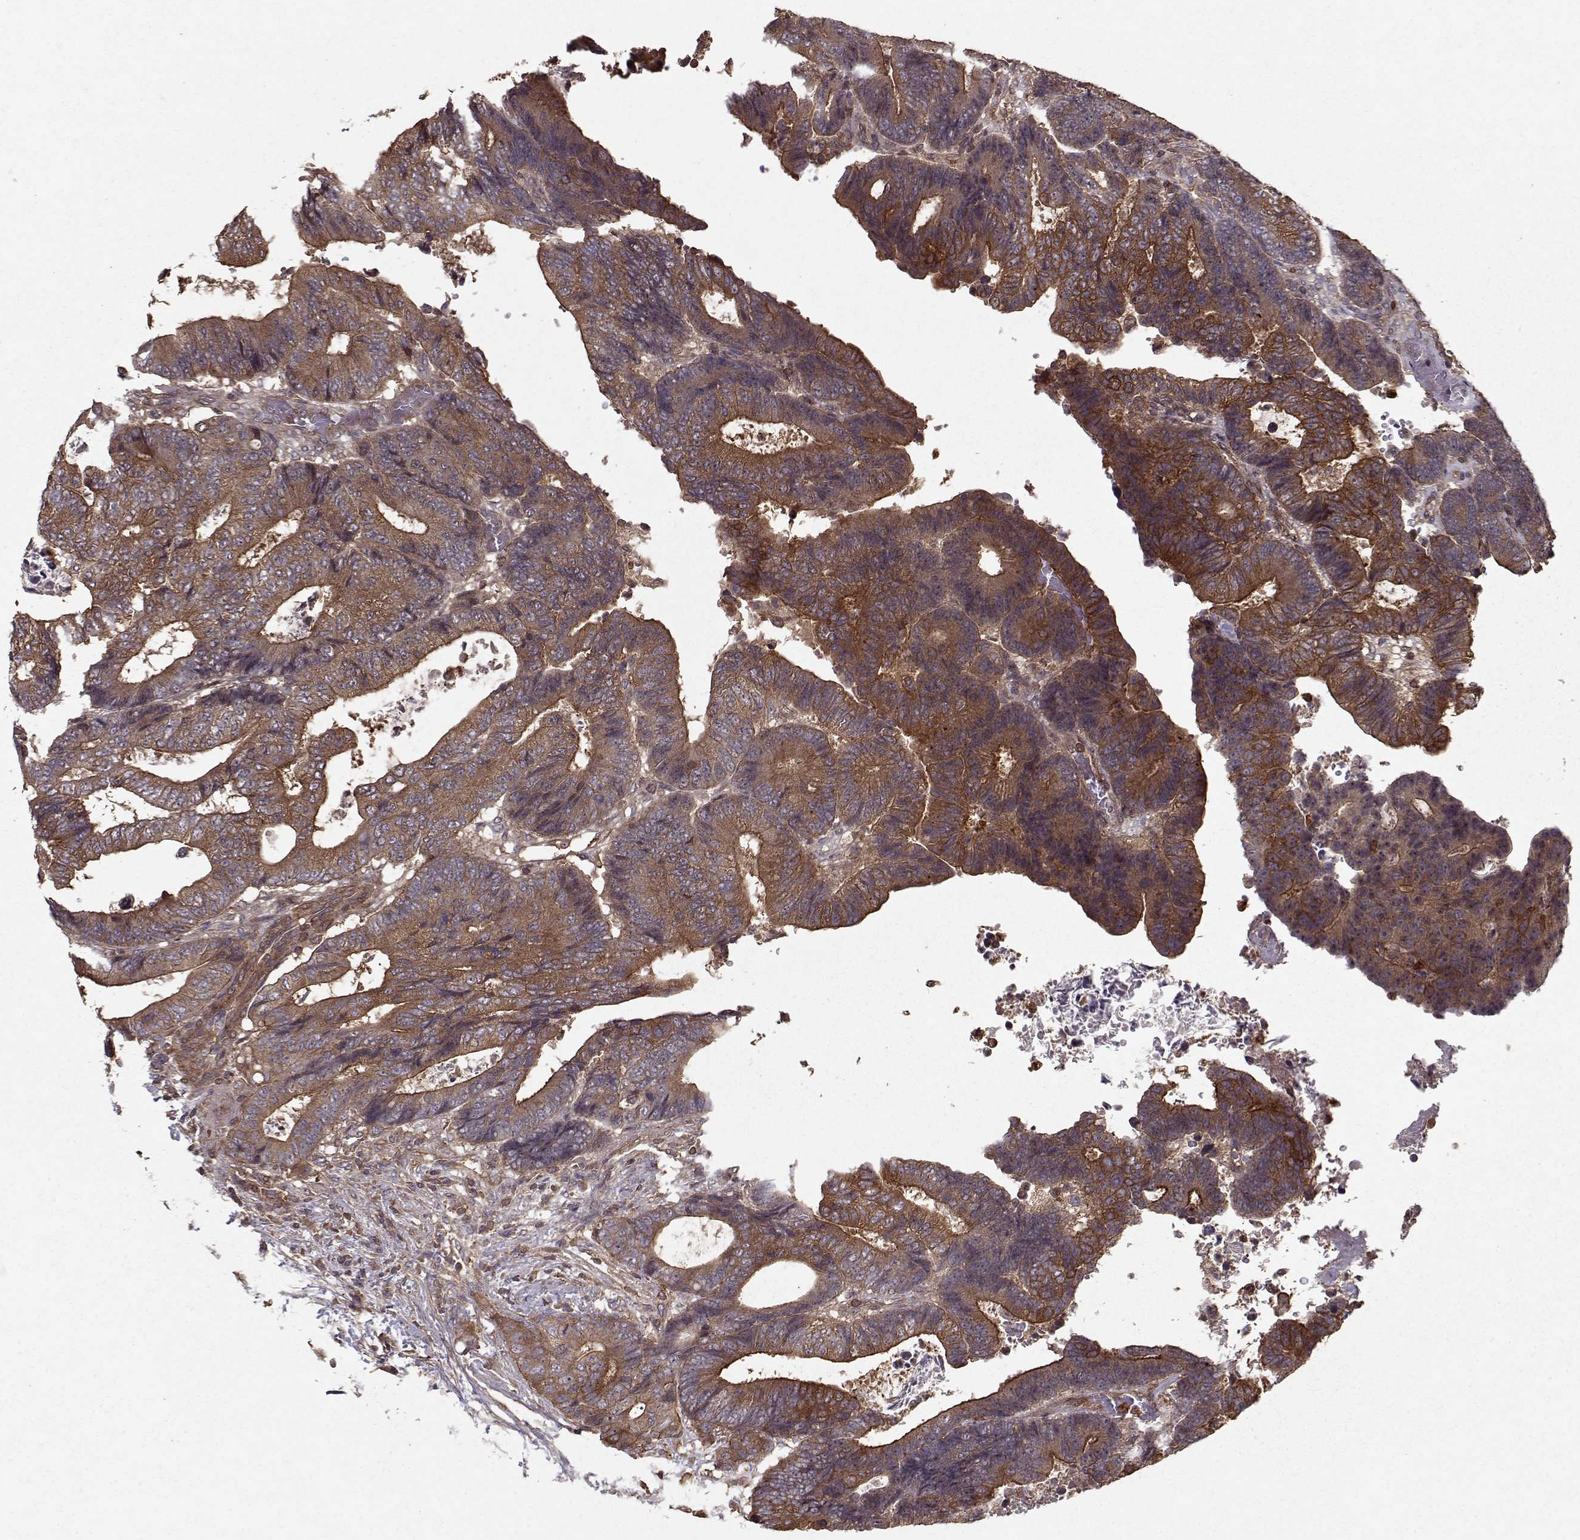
{"staining": {"intensity": "strong", "quantity": "25%-75%", "location": "cytoplasmic/membranous"}, "tissue": "colorectal cancer", "cell_type": "Tumor cells", "image_type": "cancer", "snomed": [{"axis": "morphology", "description": "Adenocarcinoma, NOS"}, {"axis": "topography", "description": "Colon"}], "caption": "Human colorectal adenocarcinoma stained for a protein (brown) demonstrates strong cytoplasmic/membranous positive expression in approximately 25%-75% of tumor cells.", "gene": "PPP1R12A", "patient": {"sex": "female", "age": 48}}